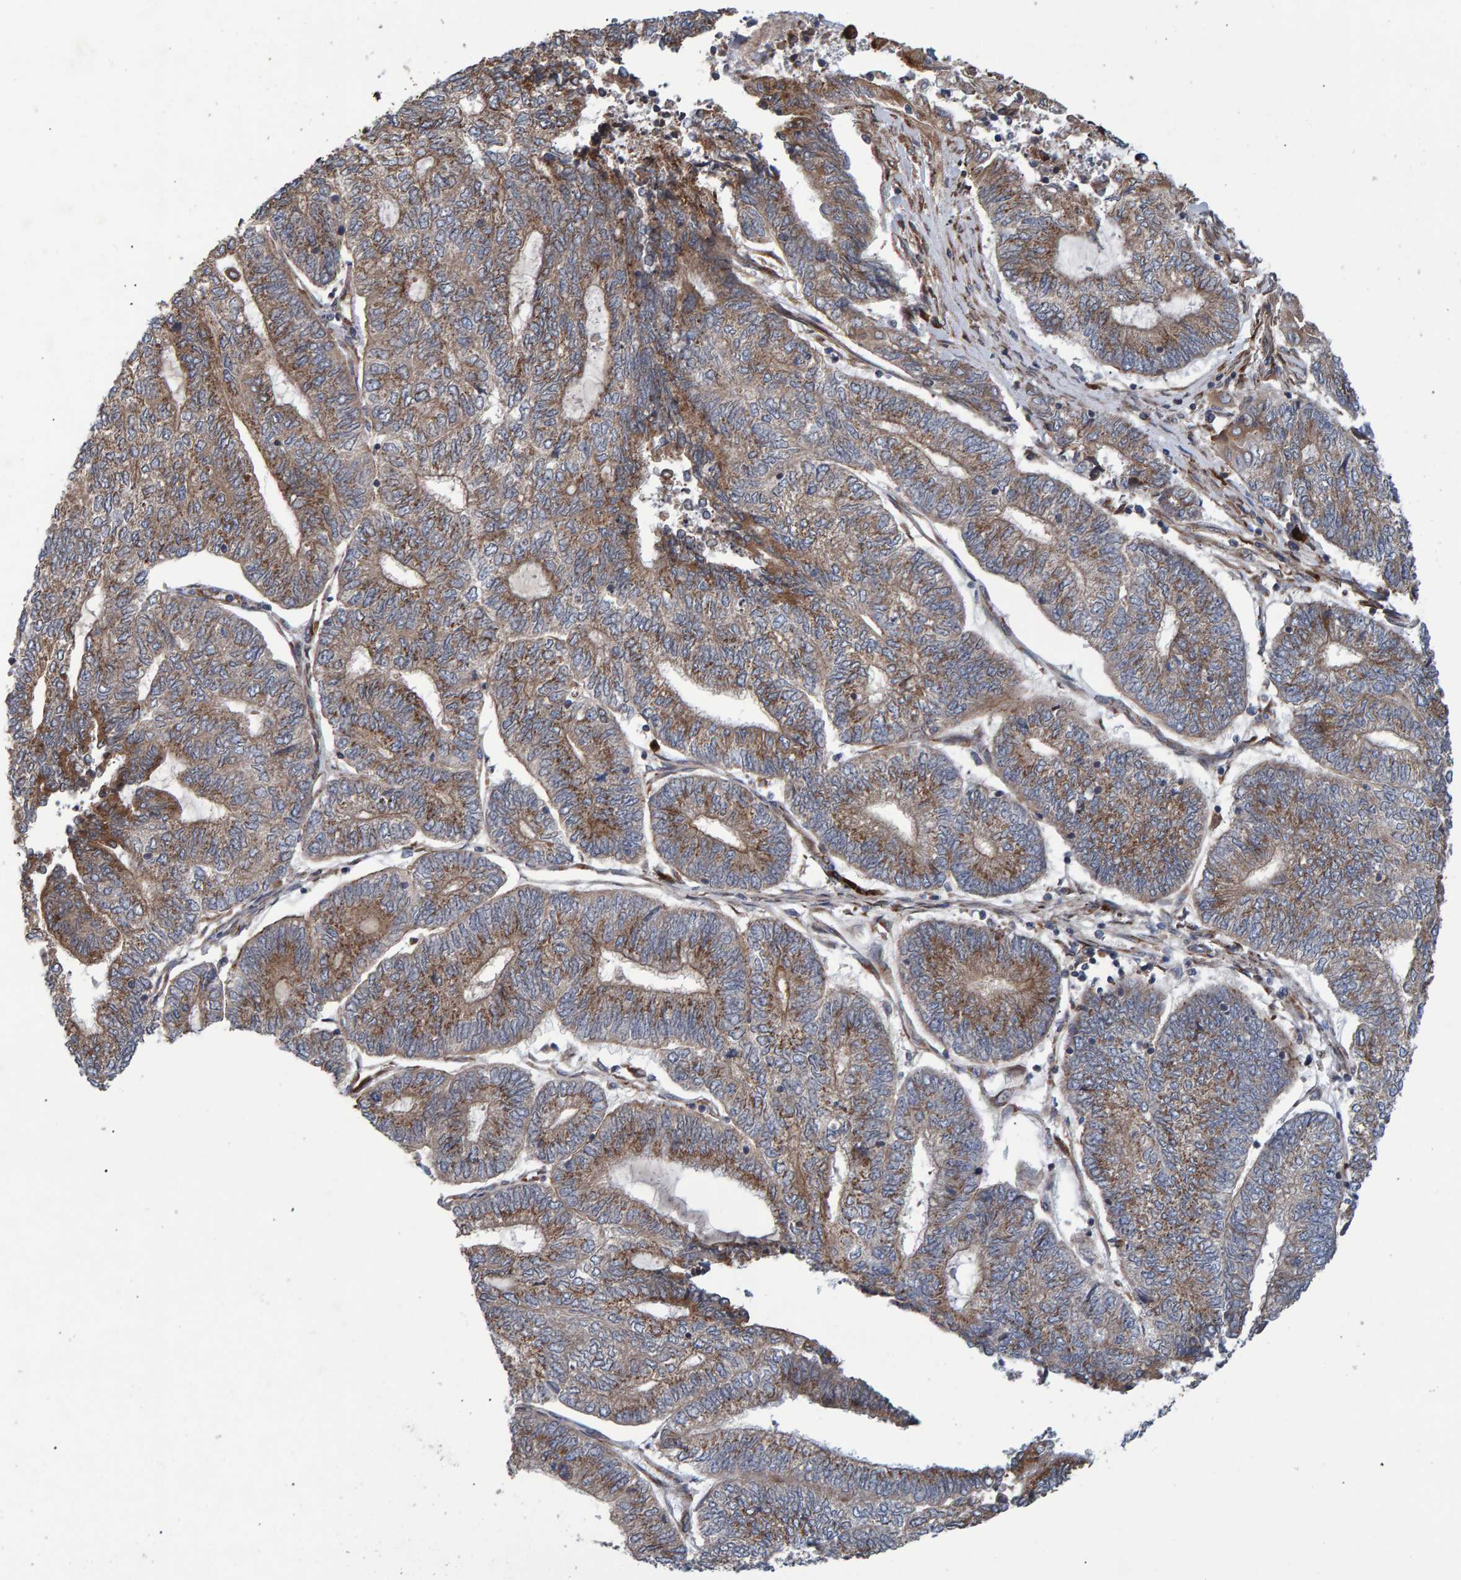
{"staining": {"intensity": "moderate", "quantity": ">75%", "location": "cytoplasmic/membranous"}, "tissue": "endometrial cancer", "cell_type": "Tumor cells", "image_type": "cancer", "snomed": [{"axis": "morphology", "description": "Adenocarcinoma, NOS"}, {"axis": "topography", "description": "Uterus"}, {"axis": "topography", "description": "Endometrium"}], "caption": "Adenocarcinoma (endometrial) stained with a brown dye reveals moderate cytoplasmic/membranous positive positivity in approximately >75% of tumor cells.", "gene": "FAM117A", "patient": {"sex": "female", "age": 70}}